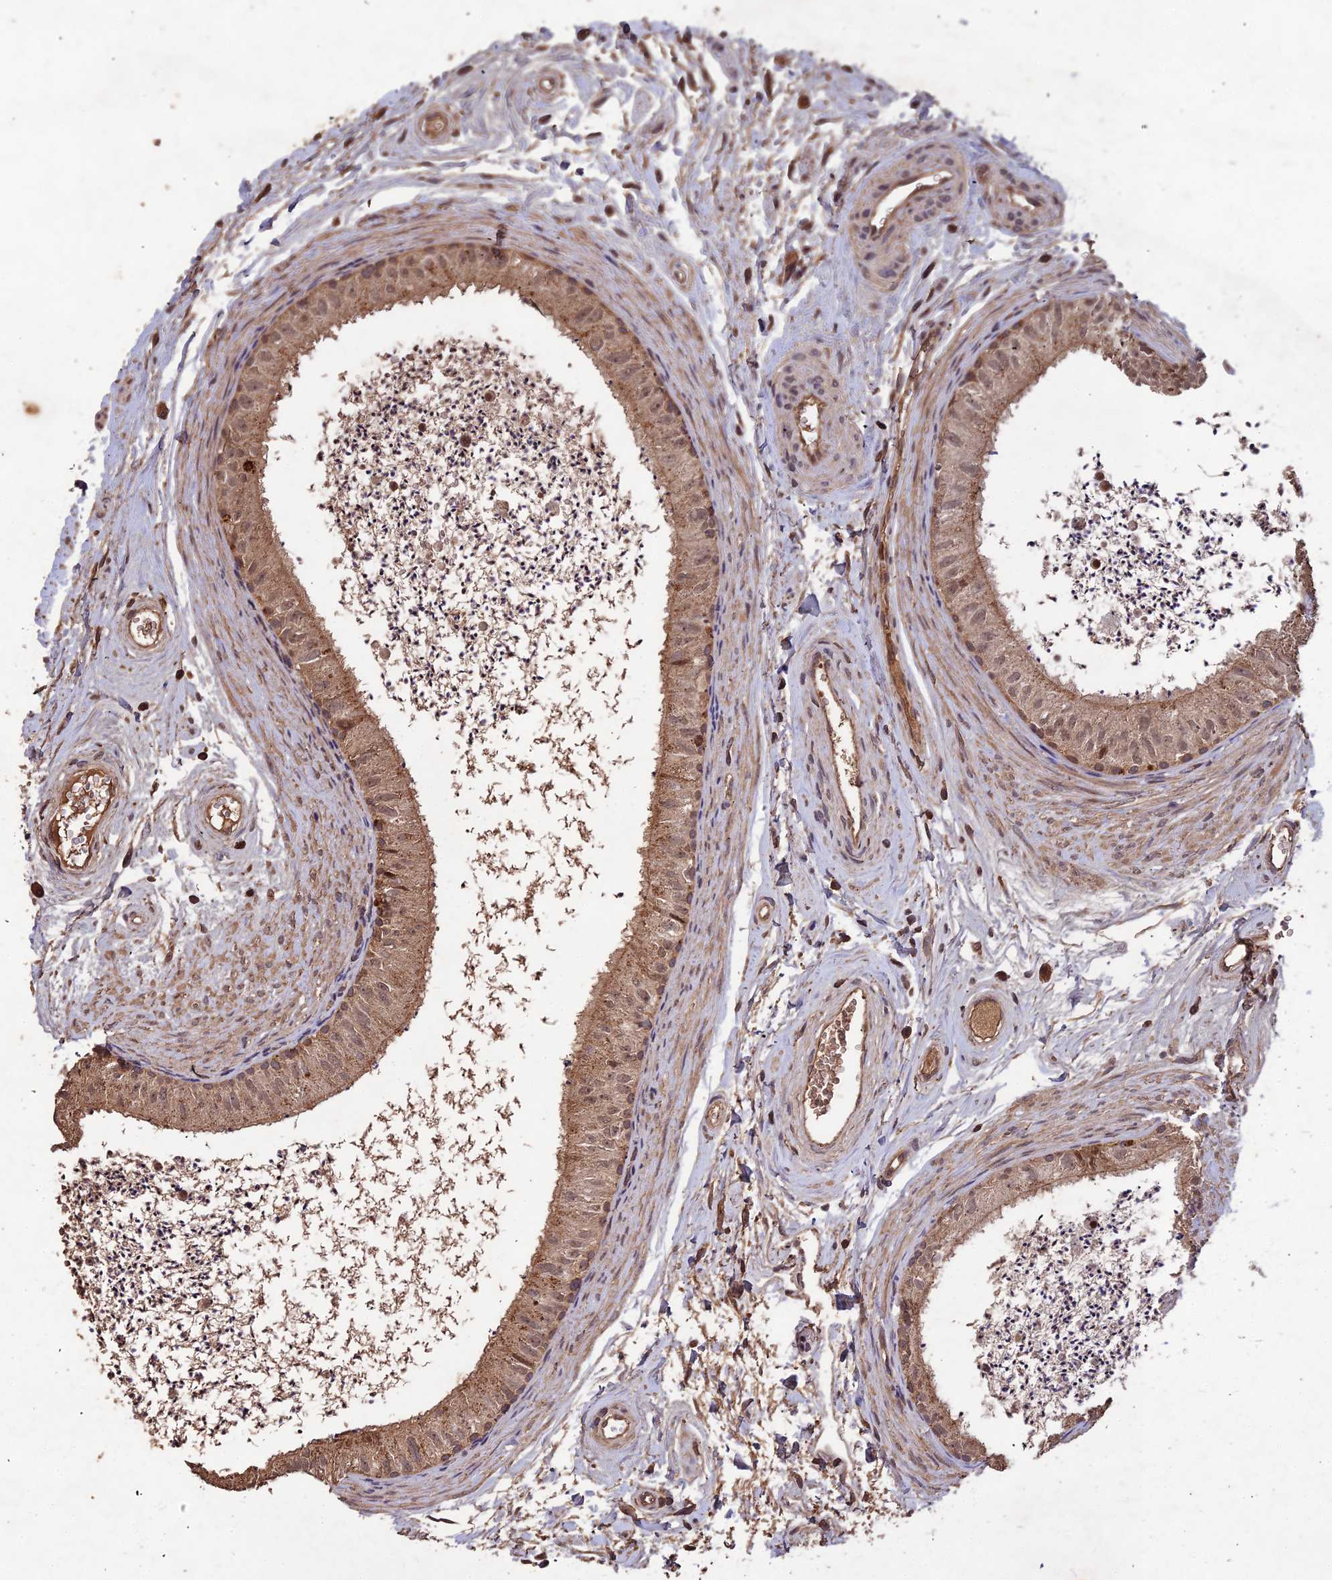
{"staining": {"intensity": "moderate", "quantity": ">75%", "location": "cytoplasmic/membranous"}, "tissue": "epididymis", "cell_type": "Glandular cells", "image_type": "normal", "snomed": [{"axis": "morphology", "description": "Normal tissue, NOS"}, {"axis": "topography", "description": "Epididymis"}], "caption": "Moderate cytoplasmic/membranous positivity is appreciated in approximately >75% of glandular cells in normal epididymis. The protein of interest is stained brown, and the nuclei are stained in blue (DAB IHC with brightfield microscopy, high magnification).", "gene": "SYMPK", "patient": {"sex": "male", "age": 56}}